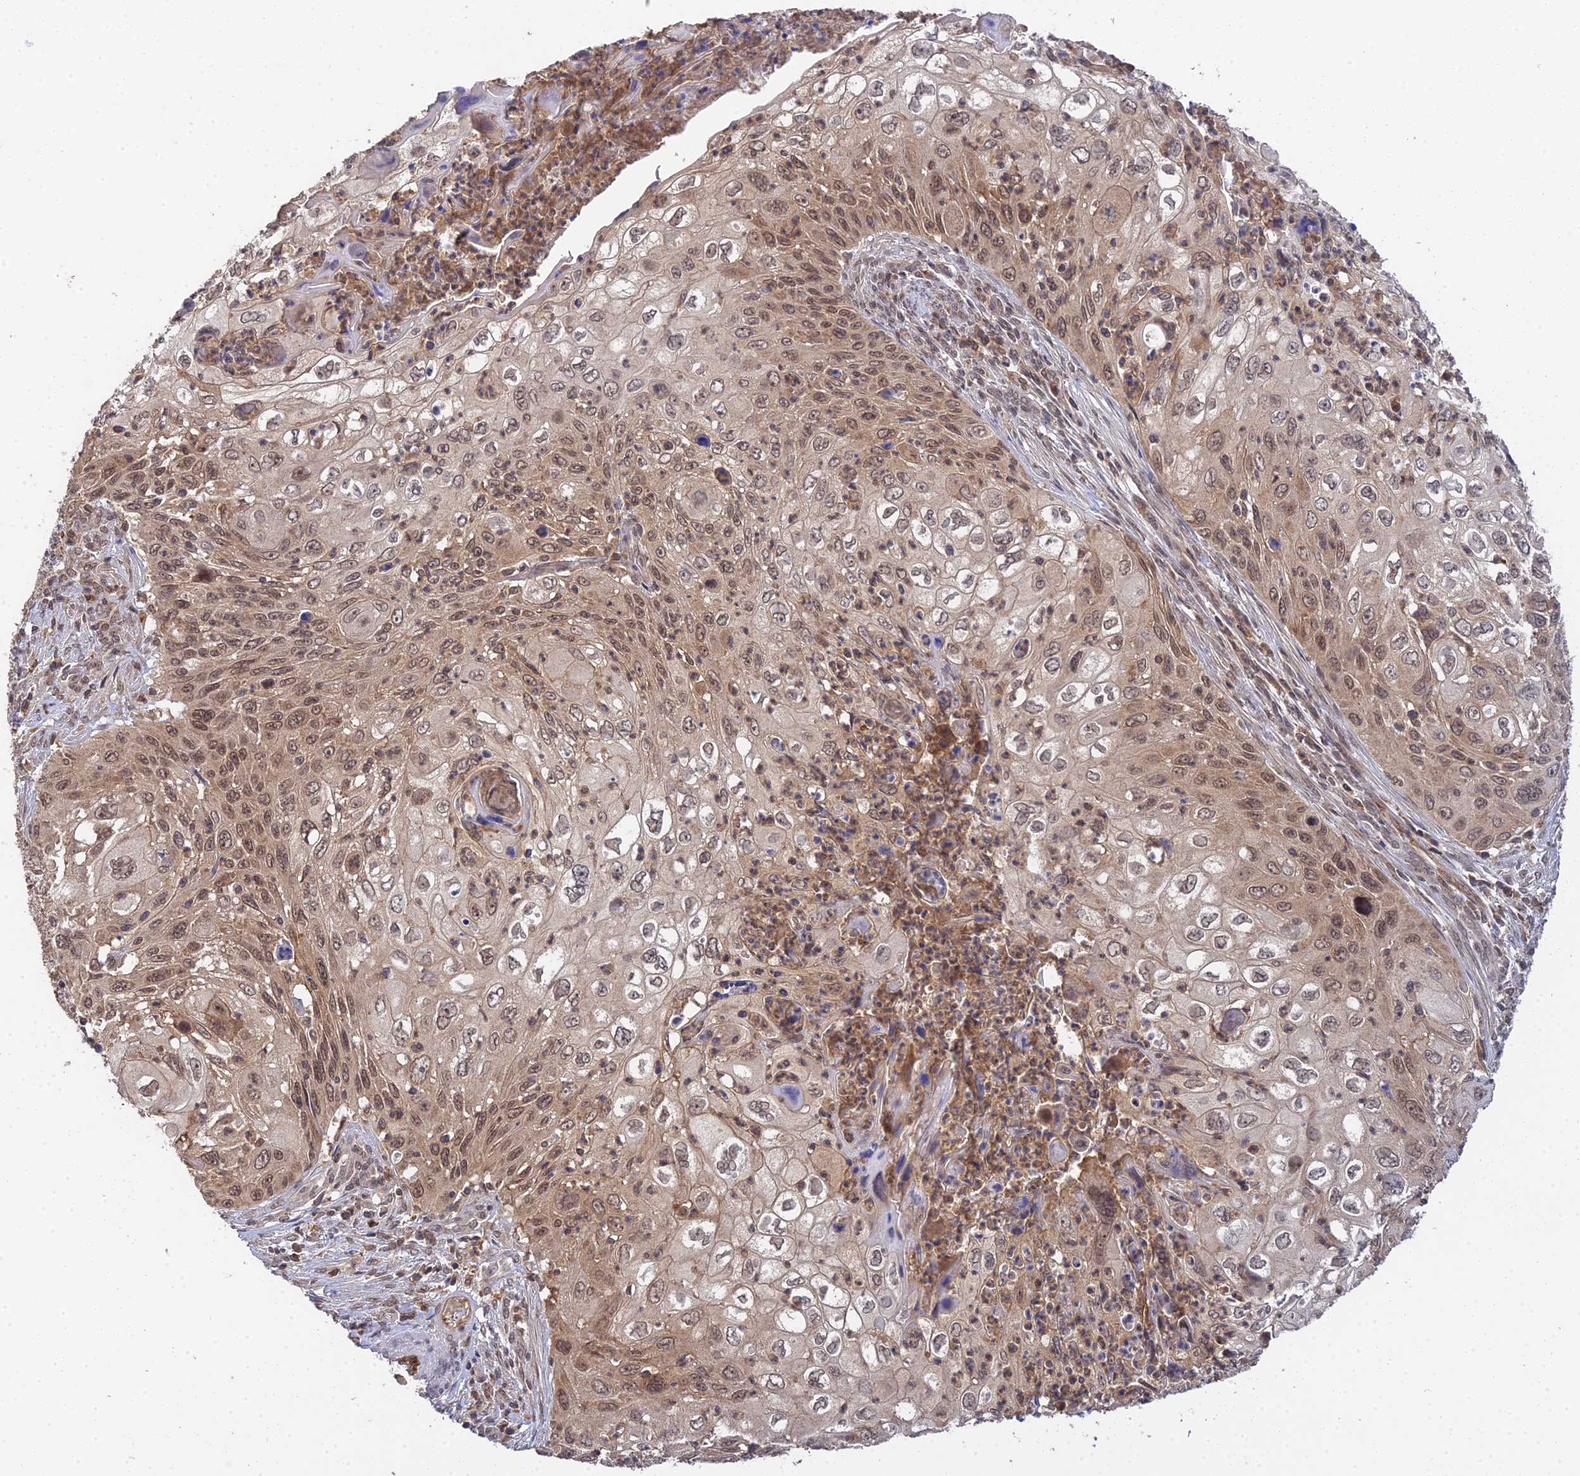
{"staining": {"intensity": "weak", "quantity": ">75%", "location": "cytoplasmic/membranous,nuclear"}, "tissue": "cervical cancer", "cell_type": "Tumor cells", "image_type": "cancer", "snomed": [{"axis": "morphology", "description": "Squamous cell carcinoma, NOS"}, {"axis": "topography", "description": "Cervix"}], "caption": "Cervical cancer tissue demonstrates weak cytoplasmic/membranous and nuclear expression in approximately >75% of tumor cells, visualized by immunohistochemistry. The staining is performed using DAB (3,3'-diaminobenzidine) brown chromogen to label protein expression. The nuclei are counter-stained blue using hematoxylin.", "gene": "TPRX1", "patient": {"sex": "female", "age": 70}}